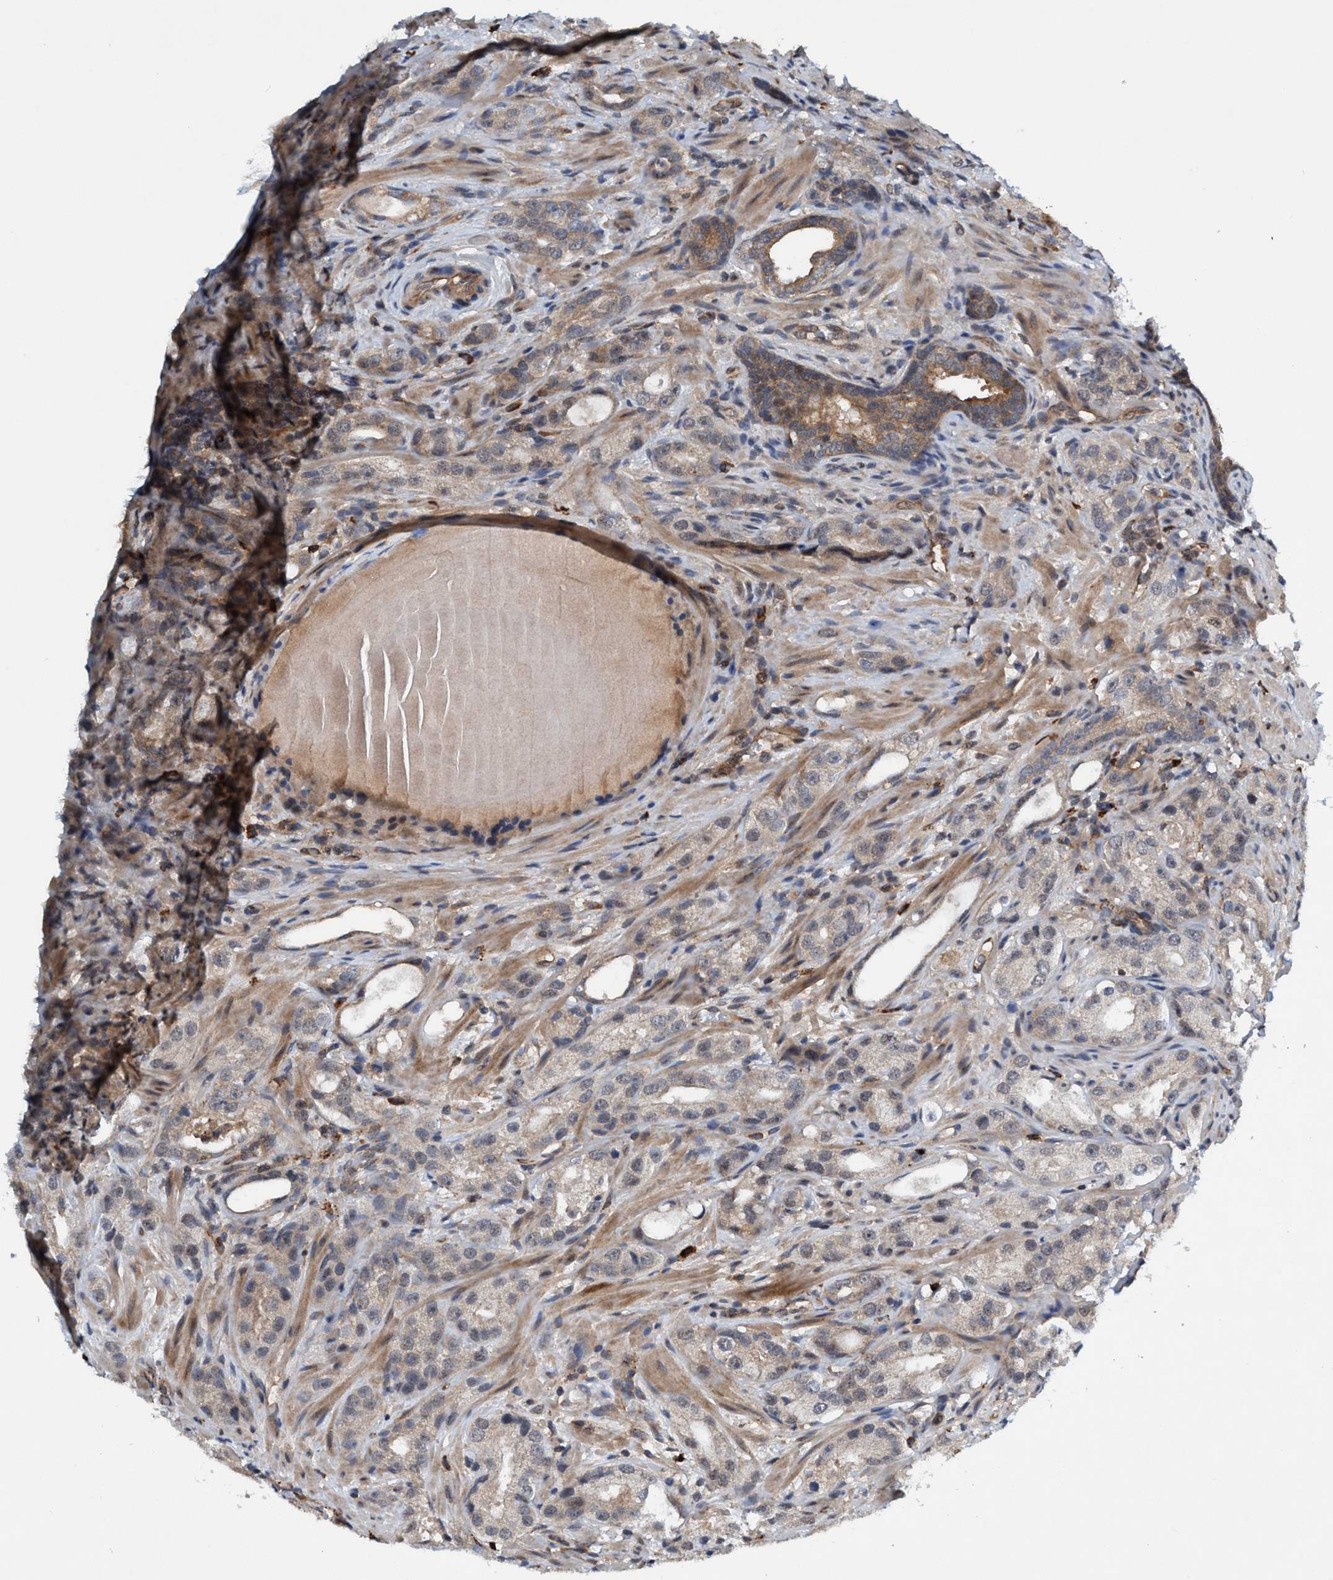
{"staining": {"intensity": "weak", "quantity": ">75%", "location": "cytoplasmic/membranous"}, "tissue": "prostate cancer", "cell_type": "Tumor cells", "image_type": "cancer", "snomed": [{"axis": "morphology", "description": "Adenocarcinoma, High grade"}, {"axis": "topography", "description": "Prostate"}], "caption": "The immunohistochemical stain labels weak cytoplasmic/membranous positivity in tumor cells of adenocarcinoma (high-grade) (prostate) tissue.", "gene": "TRIM65", "patient": {"sex": "male", "age": 63}}